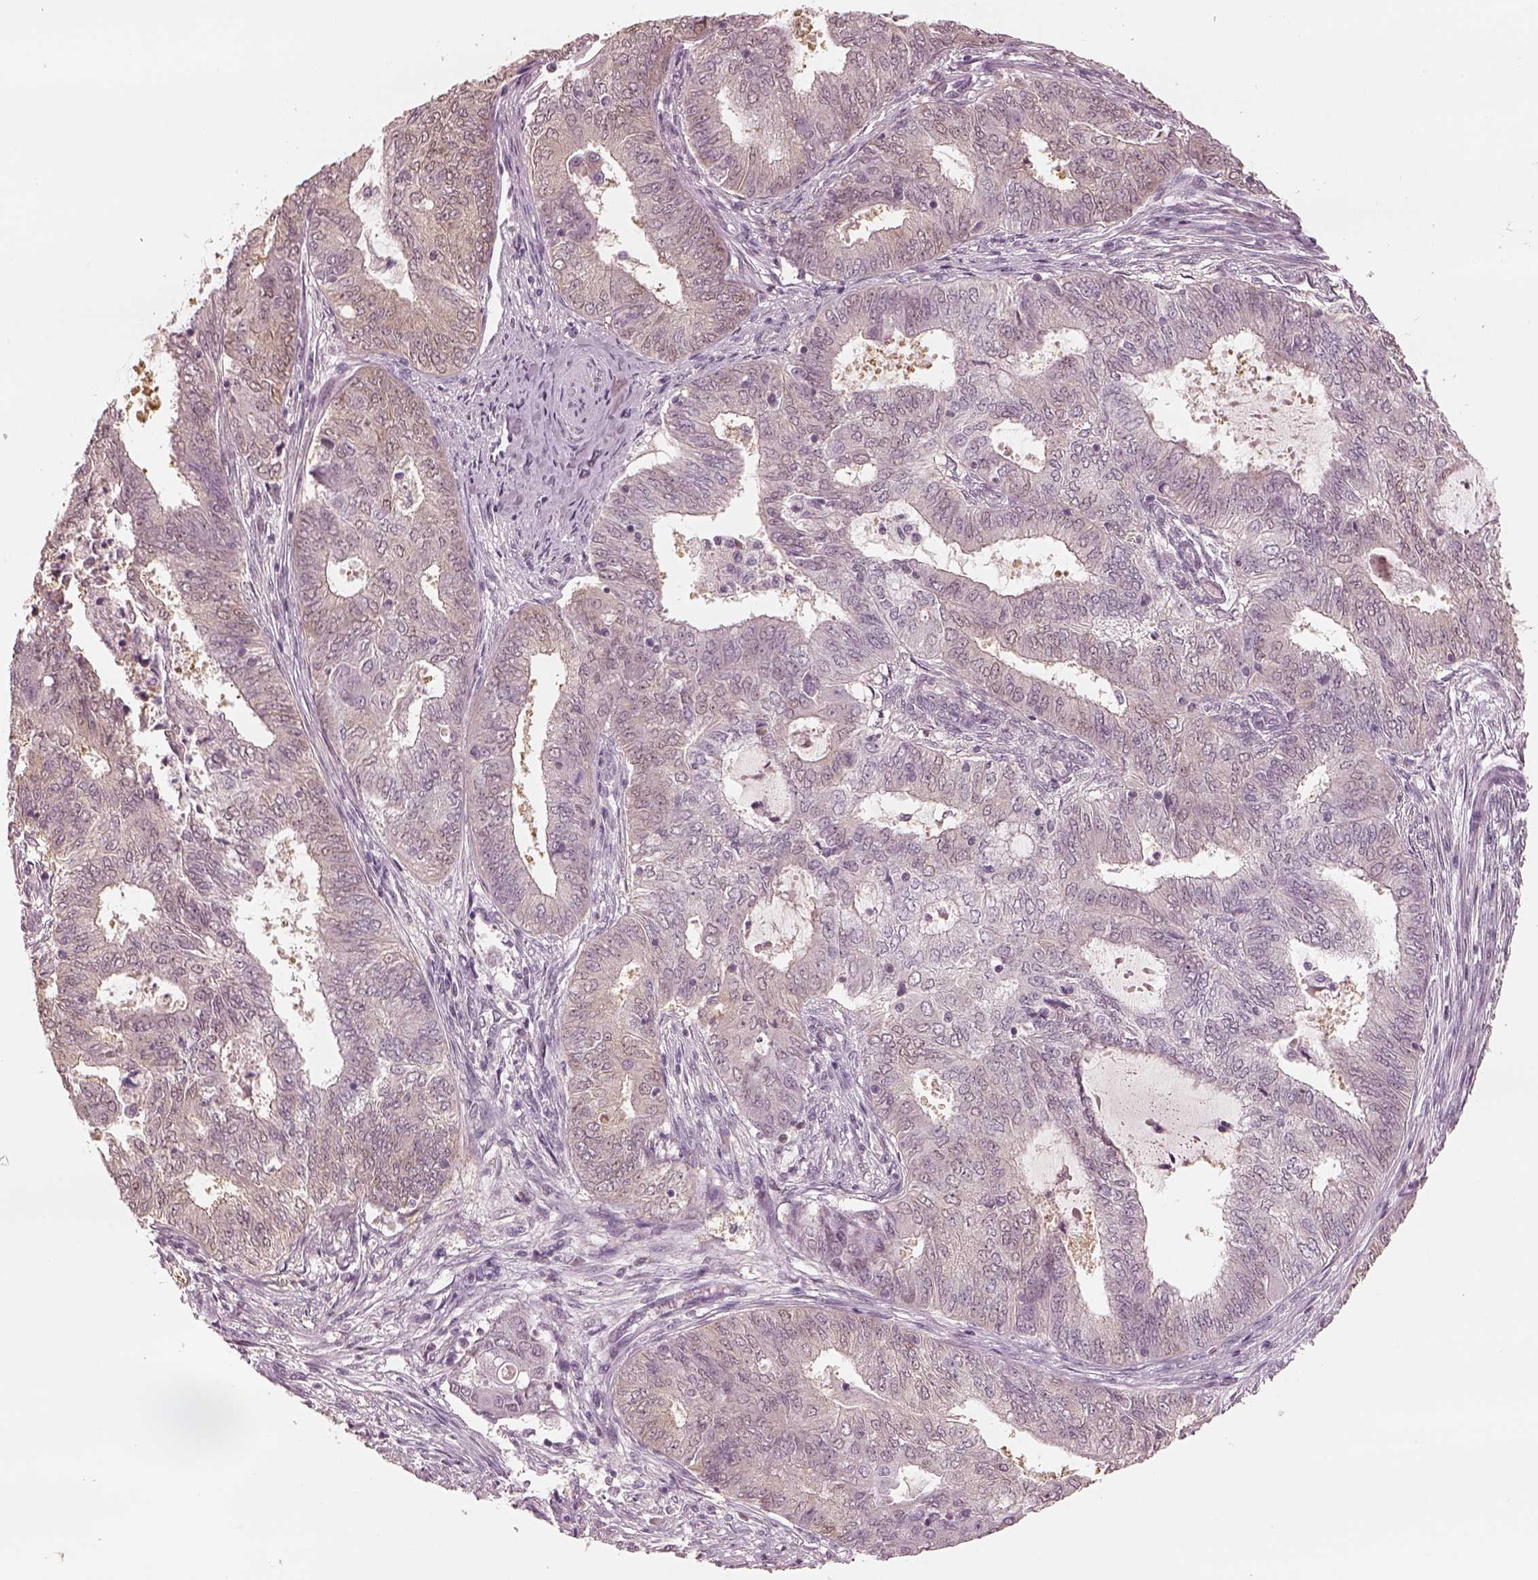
{"staining": {"intensity": "weak", "quantity": "<25%", "location": "cytoplasmic/membranous"}, "tissue": "endometrial cancer", "cell_type": "Tumor cells", "image_type": "cancer", "snomed": [{"axis": "morphology", "description": "Adenocarcinoma, NOS"}, {"axis": "topography", "description": "Endometrium"}], "caption": "Immunohistochemistry histopathology image of endometrial adenocarcinoma stained for a protein (brown), which shows no staining in tumor cells.", "gene": "EGR4", "patient": {"sex": "female", "age": 62}}